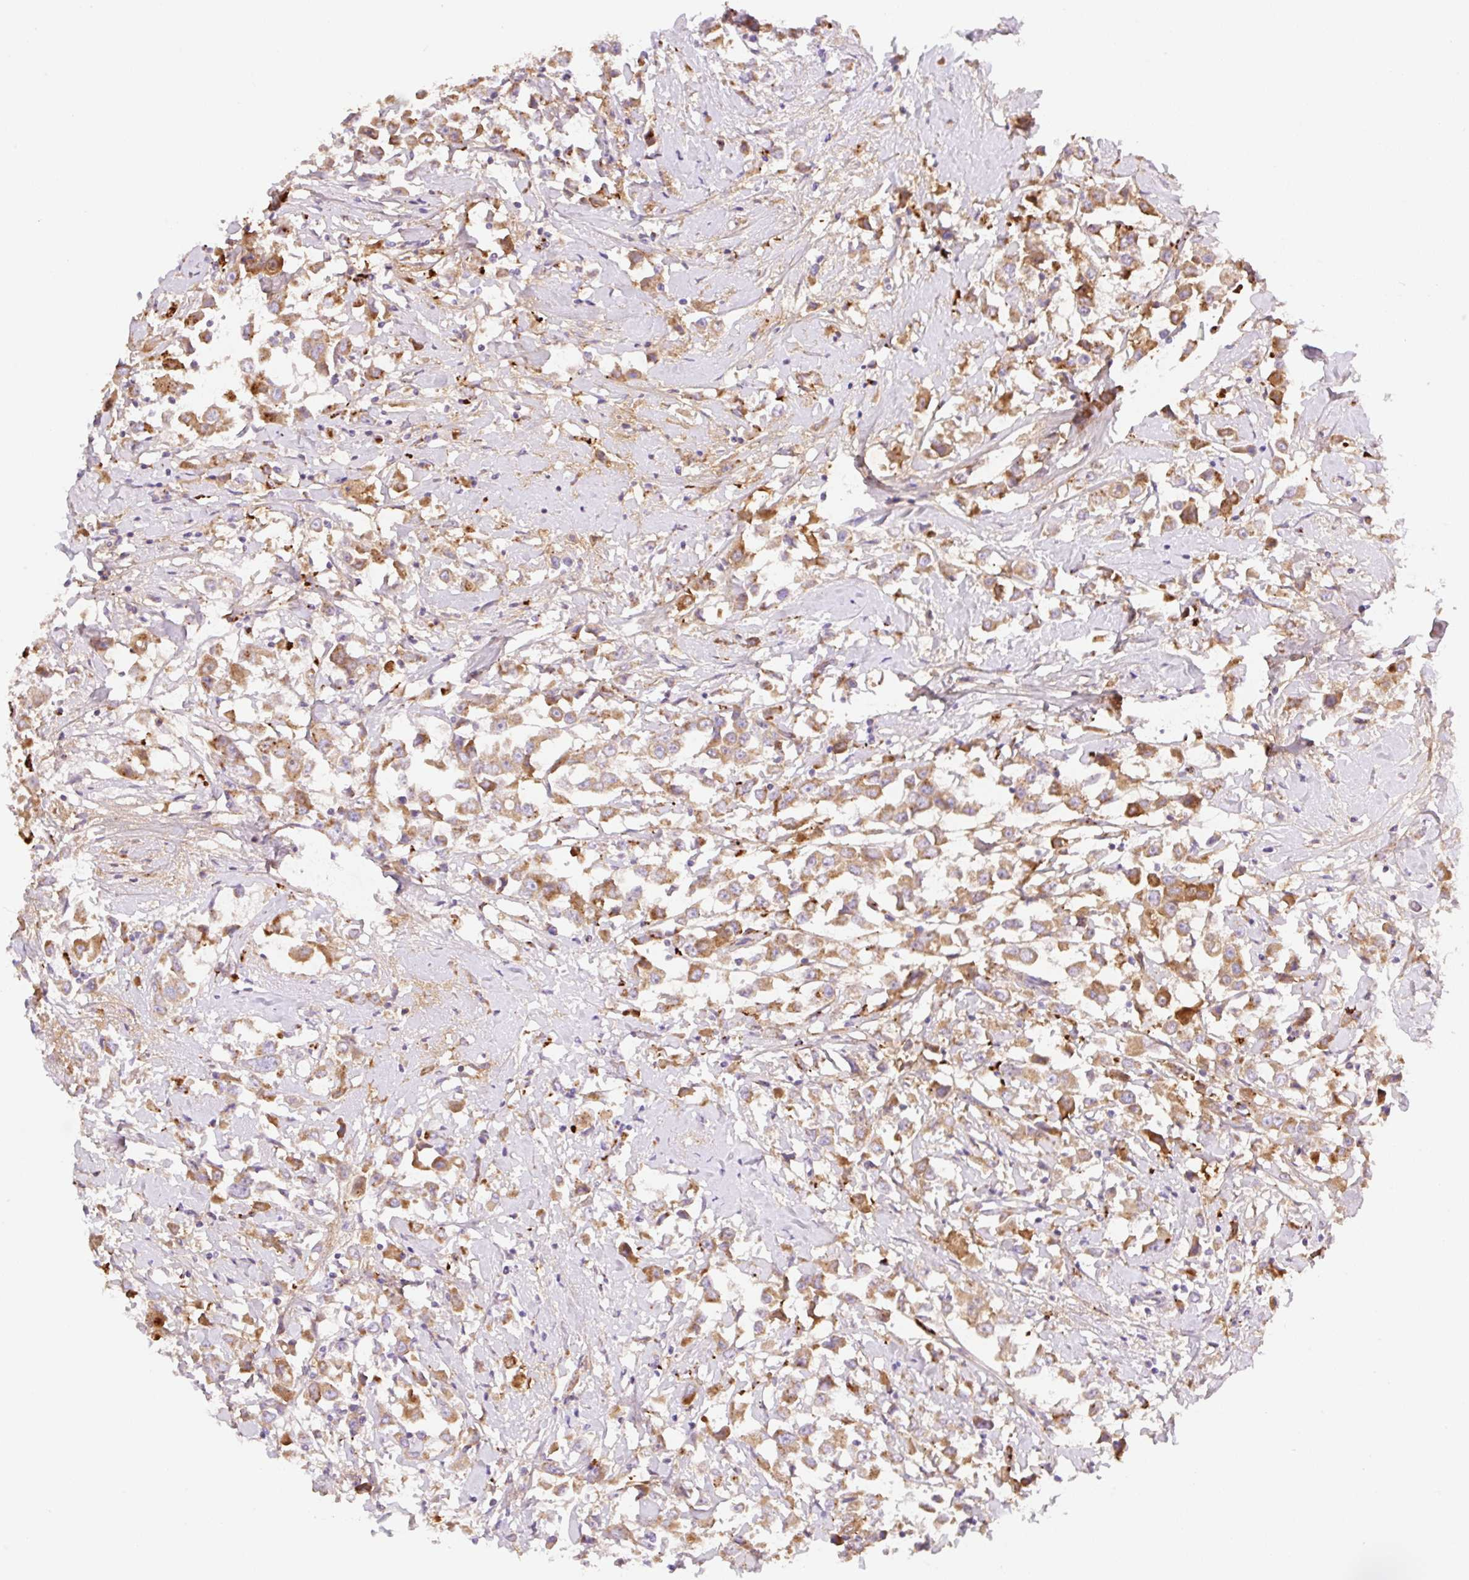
{"staining": {"intensity": "moderate", "quantity": ">75%", "location": "cytoplasmic/membranous"}, "tissue": "breast cancer", "cell_type": "Tumor cells", "image_type": "cancer", "snomed": [{"axis": "morphology", "description": "Duct carcinoma"}, {"axis": "topography", "description": "Breast"}], "caption": "There is medium levels of moderate cytoplasmic/membranous positivity in tumor cells of breast invasive ductal carcinoma, as demonstrated by immunohistochemical staining (brown color).", "gene": "CLEC3A", "patient": {"sex": "female", "age": 61}}